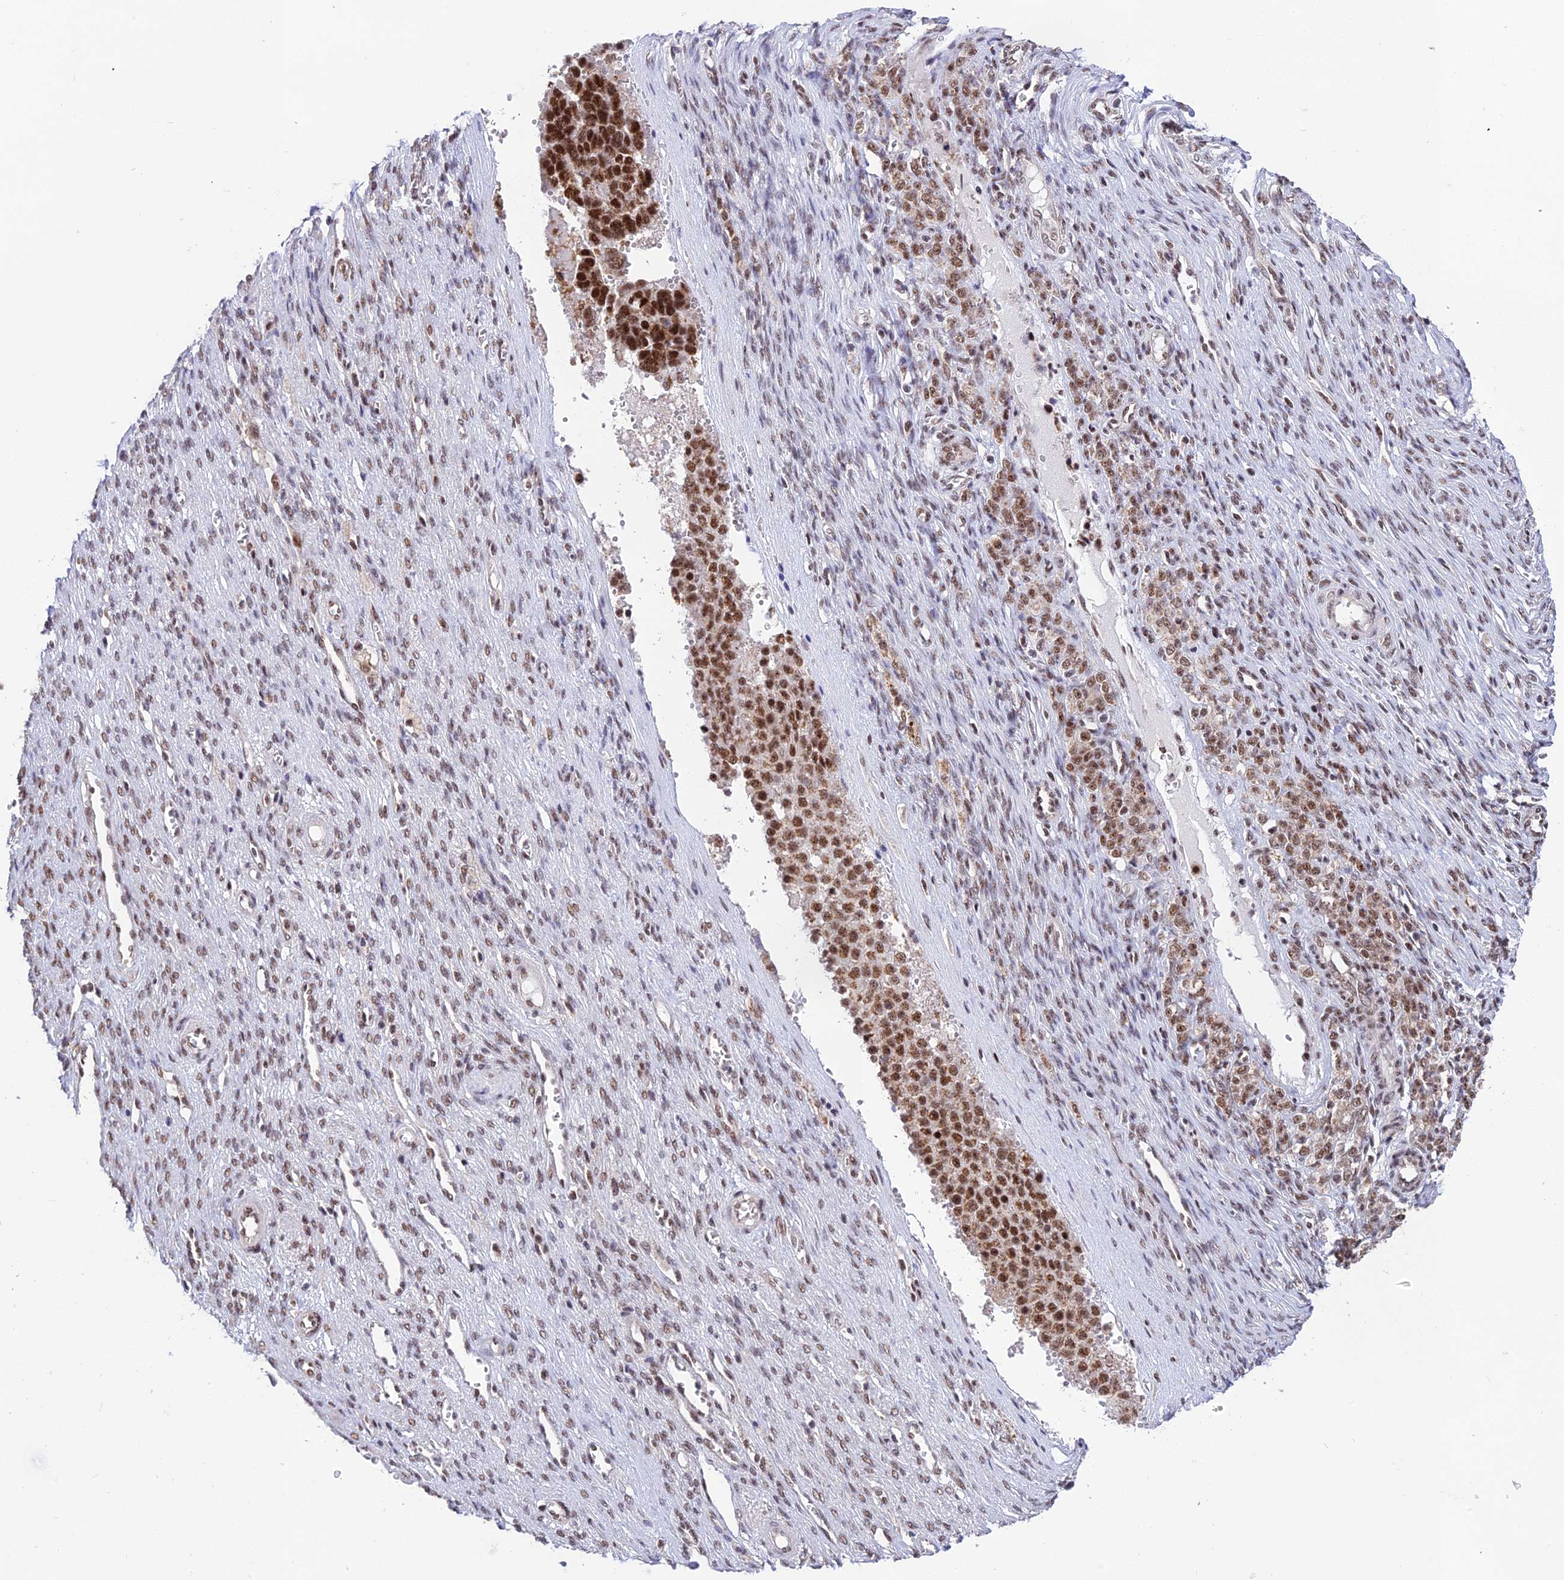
{"staining": {"intensity": "moderate", "quantity": ">75%", "location": "nuclear"}, "tissue": "ovarian cancer", "cell_type": "Tumor cells", "image_type": "cancer", "snomed": [{"axis": "morphology", "description": "Cystadenocarcinoma, serous, NOS"}, {"axis": "topography", "description": "Ovary"}], "caption": "Human serous cystadenocarcinoma (ovarian) stained for a protein (brown) displays moderate nuclear positive positivity in about >75% of tumor cells.", "gene": "THOC7", "patient": {"sex": "female", "age": 44}}